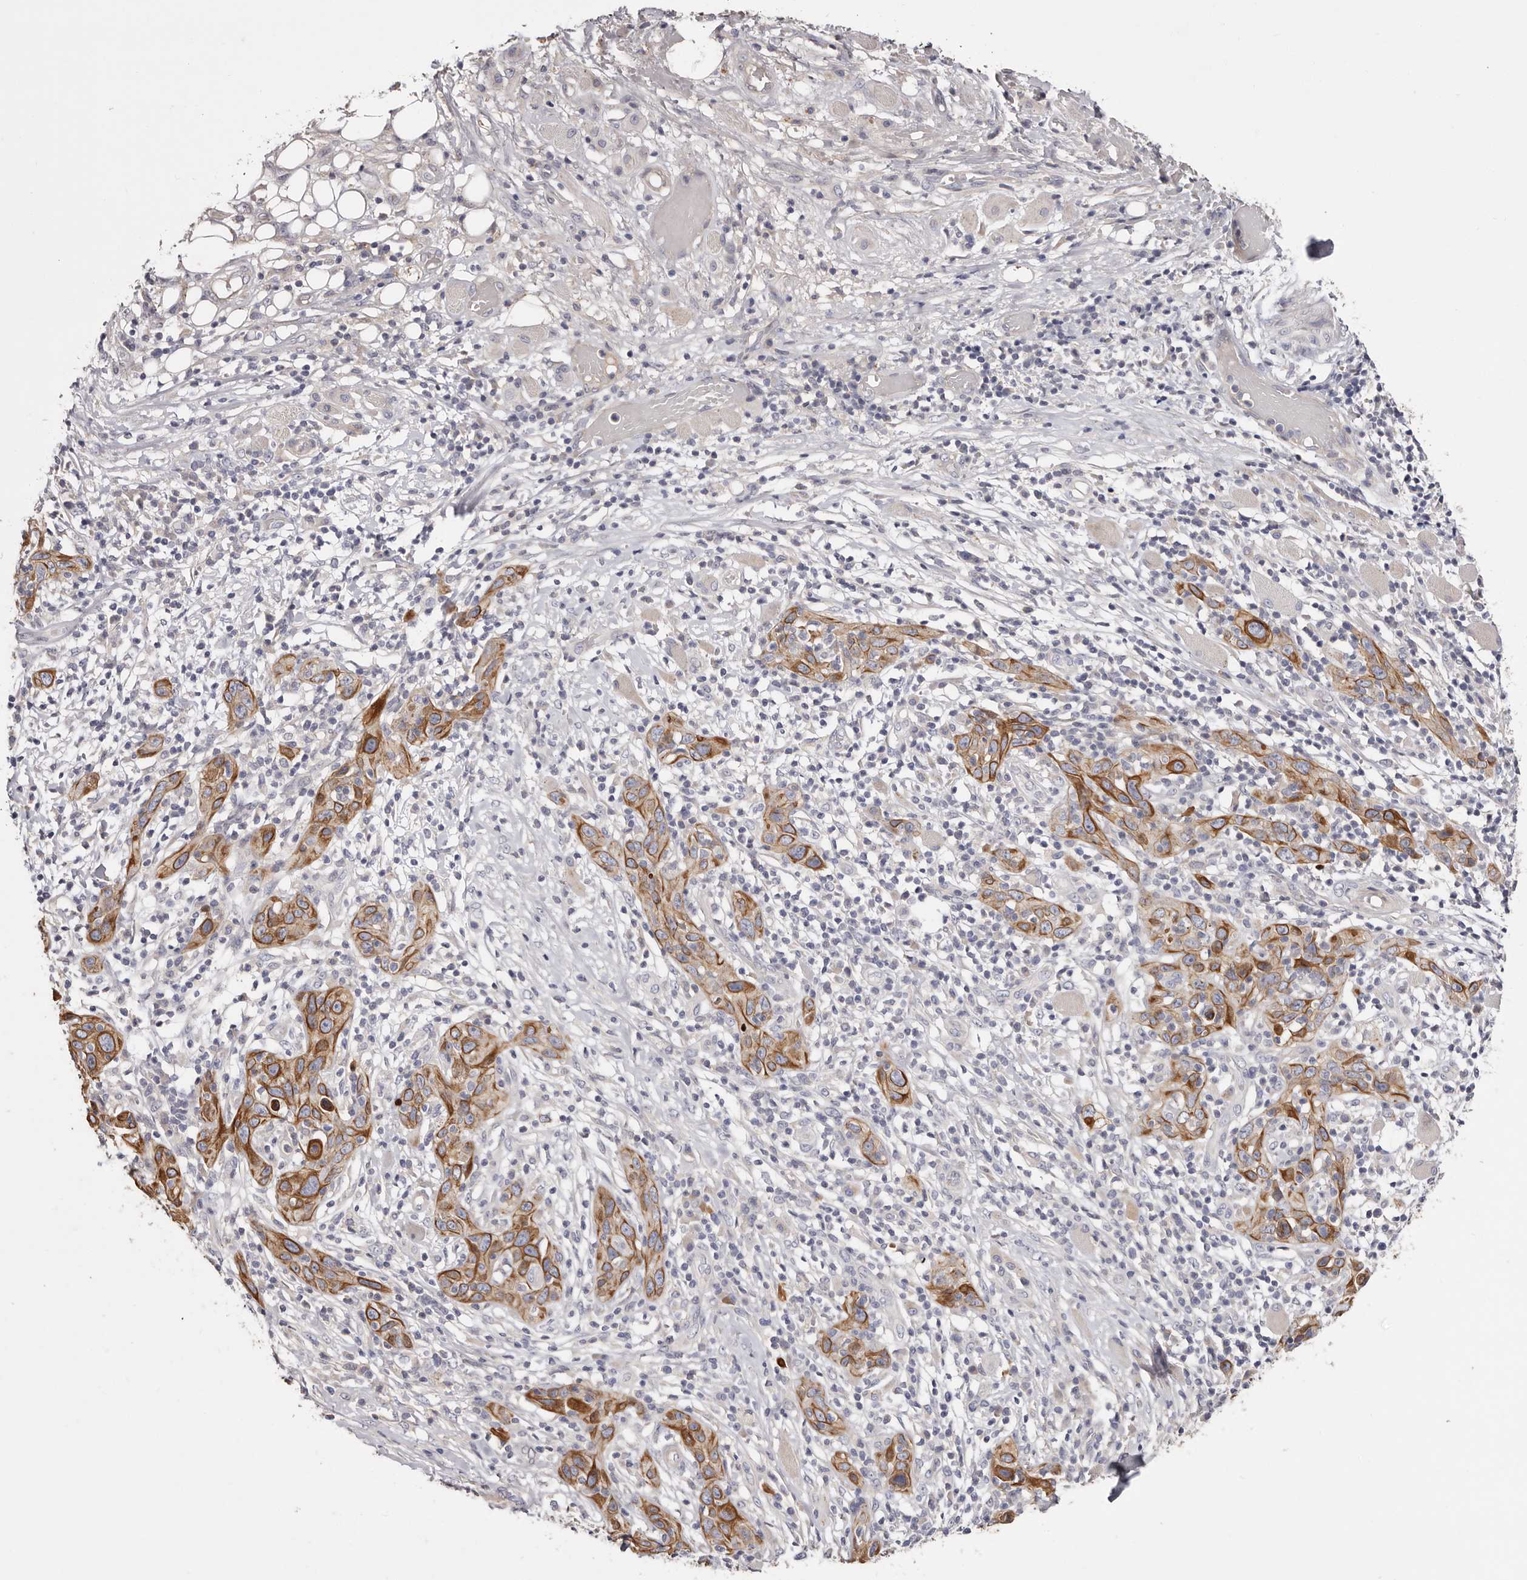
{"staining": {"intensity": "moderate", "quantity": ">75%", "location": "cytoplasmic/membranous"}, "tissue": "skin cancer", "cell_type": "Tumor cells", "image_type": "cancer", "snomed": [{"axis": "morphology", "description": "Squamous cell carcinoma, NOS"}, {"axis": "topography", "description": "Skin"}], "caption": "Immunohistochemical staining of skin squamous cell carcinoma displays moderate cytoplasmic/membranous protein positivity in about >75% of tumor cells. The staining is performed using DAB brown chromogen to label protein expression. The nuclei are counter-stained blue using hematoxylin.", "gene": "STK16", "patient": {"sex": "female", "age": 88}}